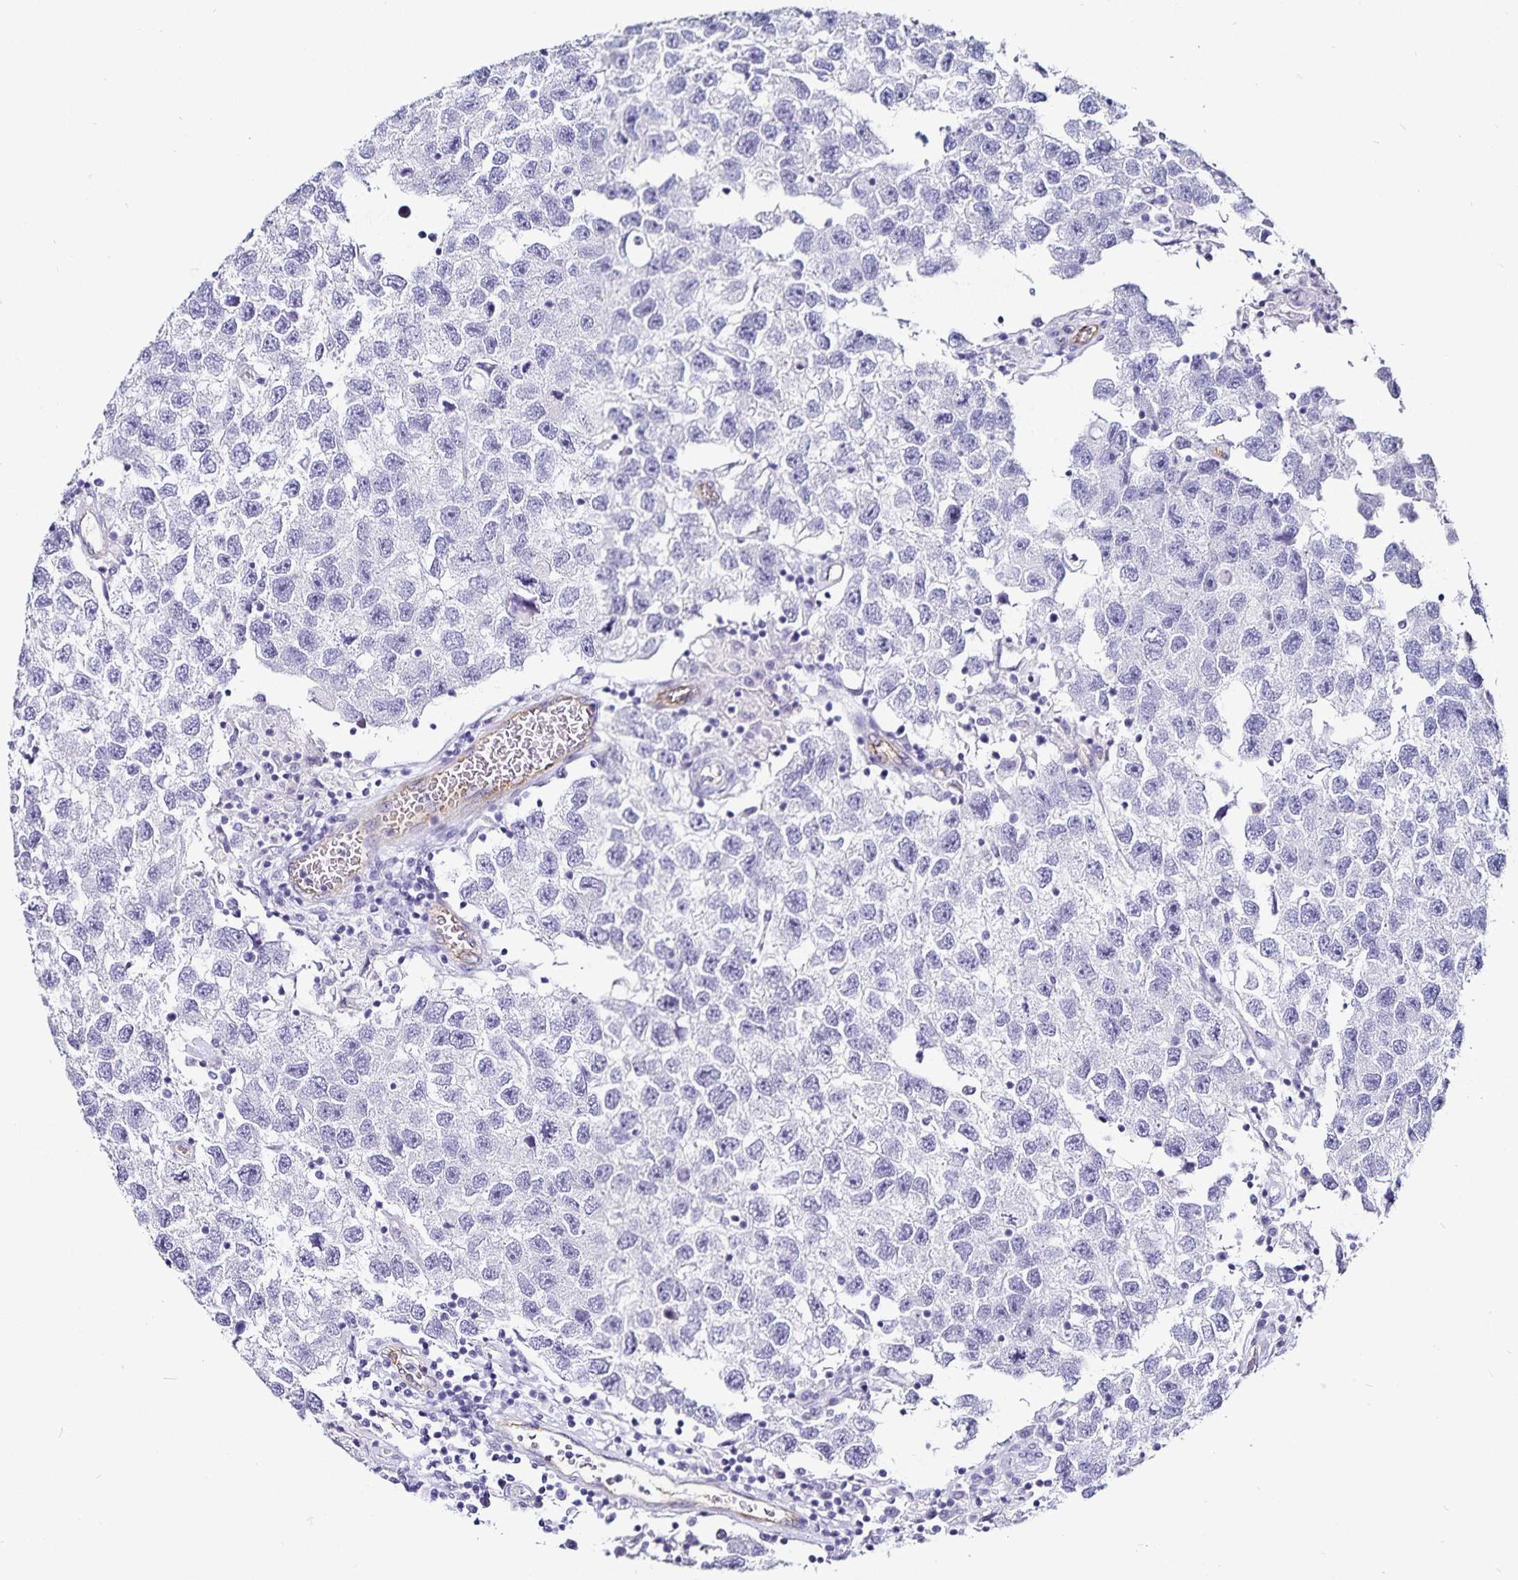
{"staining": {"intensity": "negative", "quantity": "none", "location": "none"}, "tissue": "testis cancer", "cell_type": "Tumor cells", "image_type": "cancer", "snomed": [{"axis": "morphology", "description": "Seminoma, NOS"}, {"axis": "topography", "description": "Testis"}], "caption": "Immunohistochemical staining of human testis cancer exhibits no significant positivity in tumor cells. (Immunohistochemistry (ihc), brightfield microscopy, high magnification).", "gene": "TSPAN7", "patient": {"sex": "male", "age": 26}}